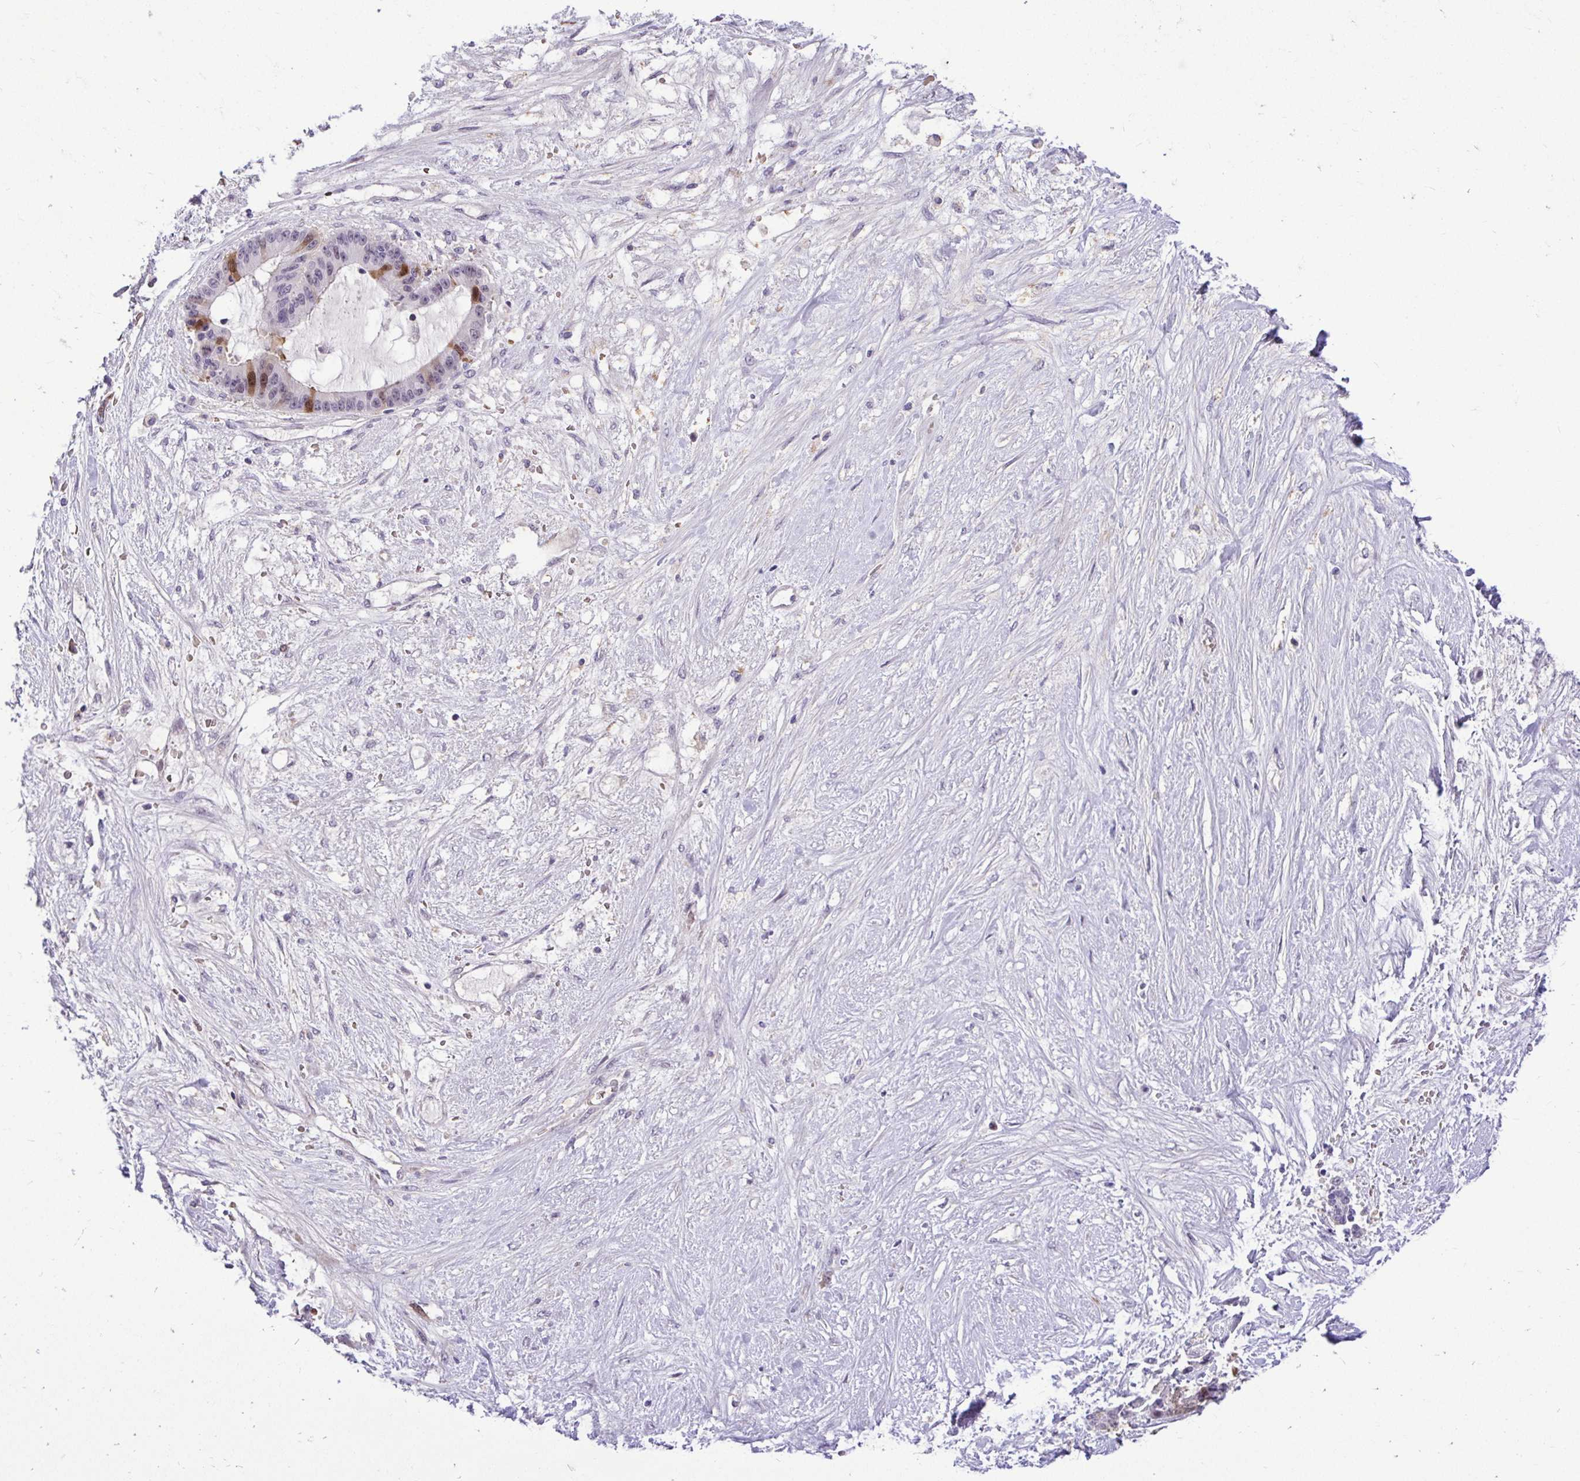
{"staining": {"intensity": "moderate", "quantity": "<25%", "location": "cytoplasmic/membranous,nuclear"}, "tissue": "liver cancer", "cell_type": "Tumor cells", "image_type": "cancer", "snomed": [{"axis": "morphology", "description": "Normal tissue, NOS"}, {"axis": "morphology", "description": "Cholangiocarcinoma"}, {"axis": "topography", "description": "Liver"}, {"axis": "topography", "description": "Peripheral nerve tissue"}], "caption": "Immunohistochemistry histopathology image of liver cancer stained for a protein (brown), which demonstrates low levels of moderate cytoplasmic/membranous and nuclear expression in about <25% of tumor cells.", "gene": "CDC20", "patient": {"sex": "female", "age": 73}}